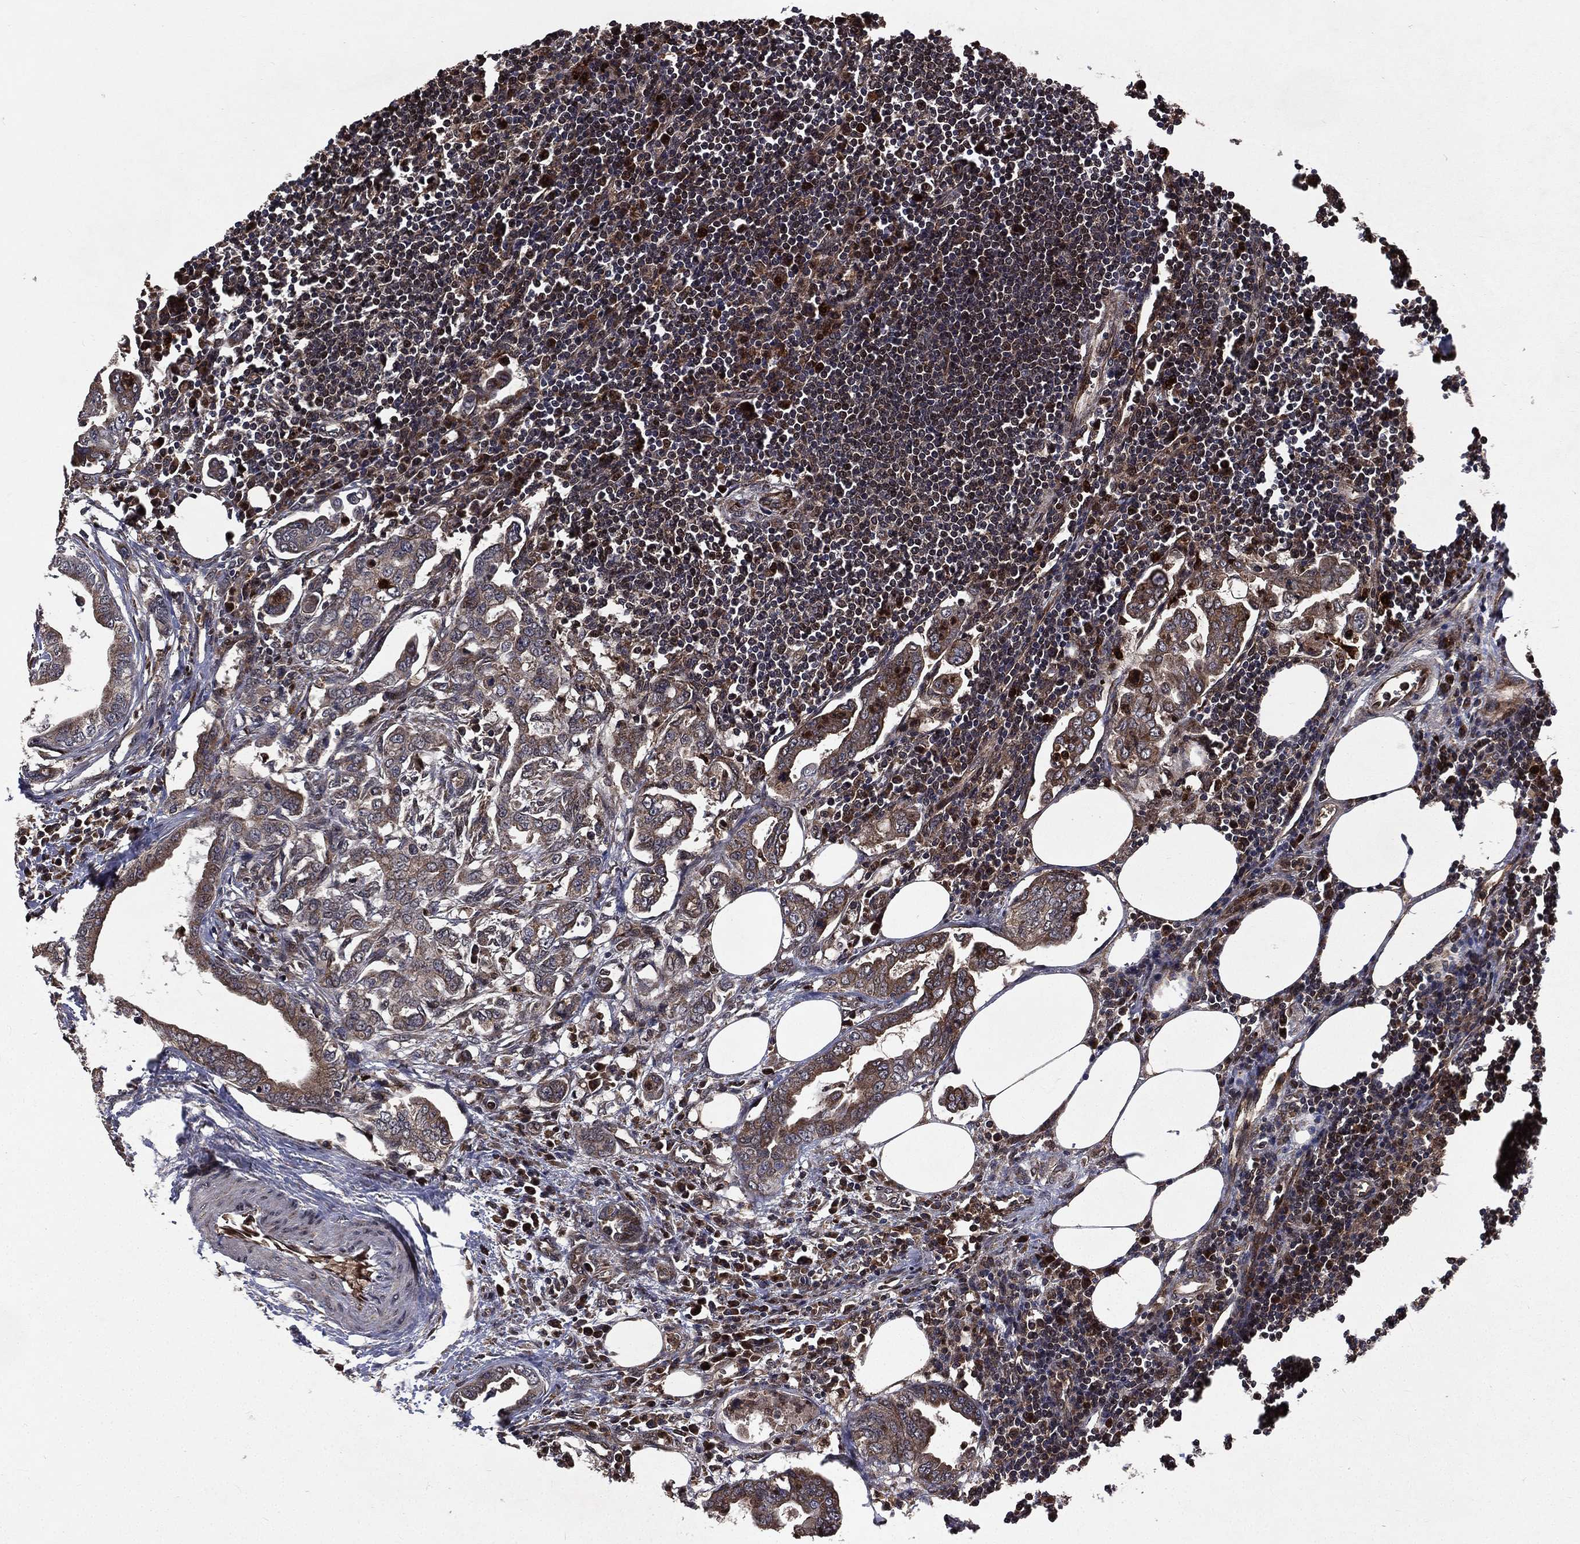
{"staining": {"intensity": "weak", "quantity": "<25%", "location": "cytoplasmic/membranous"}, "tissue": "lymph node", "cell_type": "Germinal center cells", "image_type": "normal", "snomed": [{"axis": "morphology", "description": "Normal tissue, NOS"}, {"axis": "topography", "description": "Lymph node"}], "caption": "There is no significant expression in germinal center cells of lymph node. (Stains: DAB immunohistochemistry with hematoxylin counter stain, Microscopy: brightfield microscopy at high magnification).", "gene": "LENG8", "patient": {"sex": "female", "age": 67}}